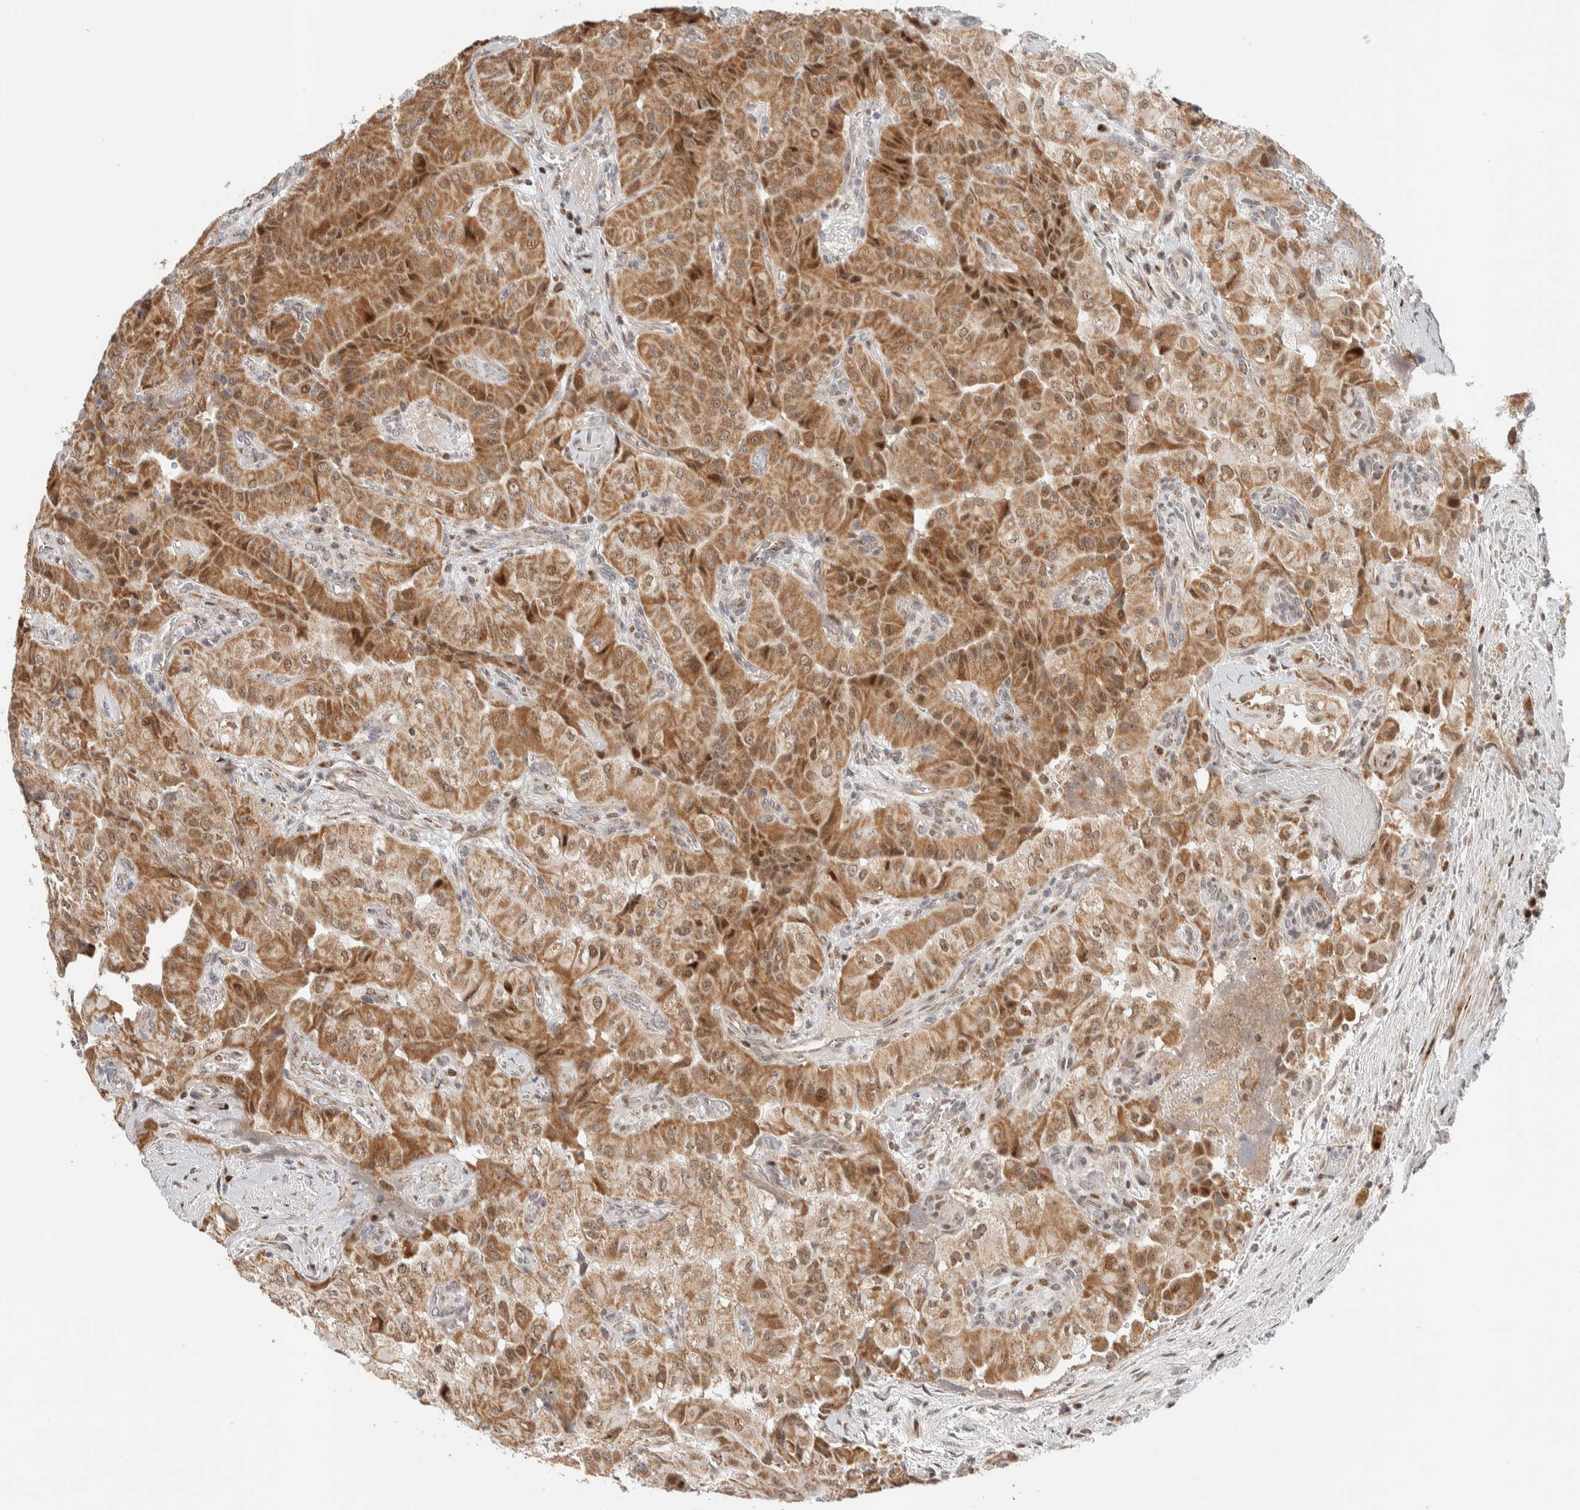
{"staining": {"intensity": "moderate", "quantity": ">75%", "location": "cytoplasmic/membranous"}, "tissue": "thyroid cancer", "cell_type": "Tumor cells", "image_type": "cancer", "snomed": [{"axis": "morphology", "description": "Papillary adenocarcinoma, NOS"}, {"axis": "topography", "description": "Thyroid gland"}], "caption": "This is a micrograph of immunohistochemistry staining of thyroid cancer (papillary adenocarcinoma), which shows moderate positivity in the cytoplasmic/membranous of tumor cells.", "gene": "TSPAN32", "patient": {"sex": "female", "age": 59}}